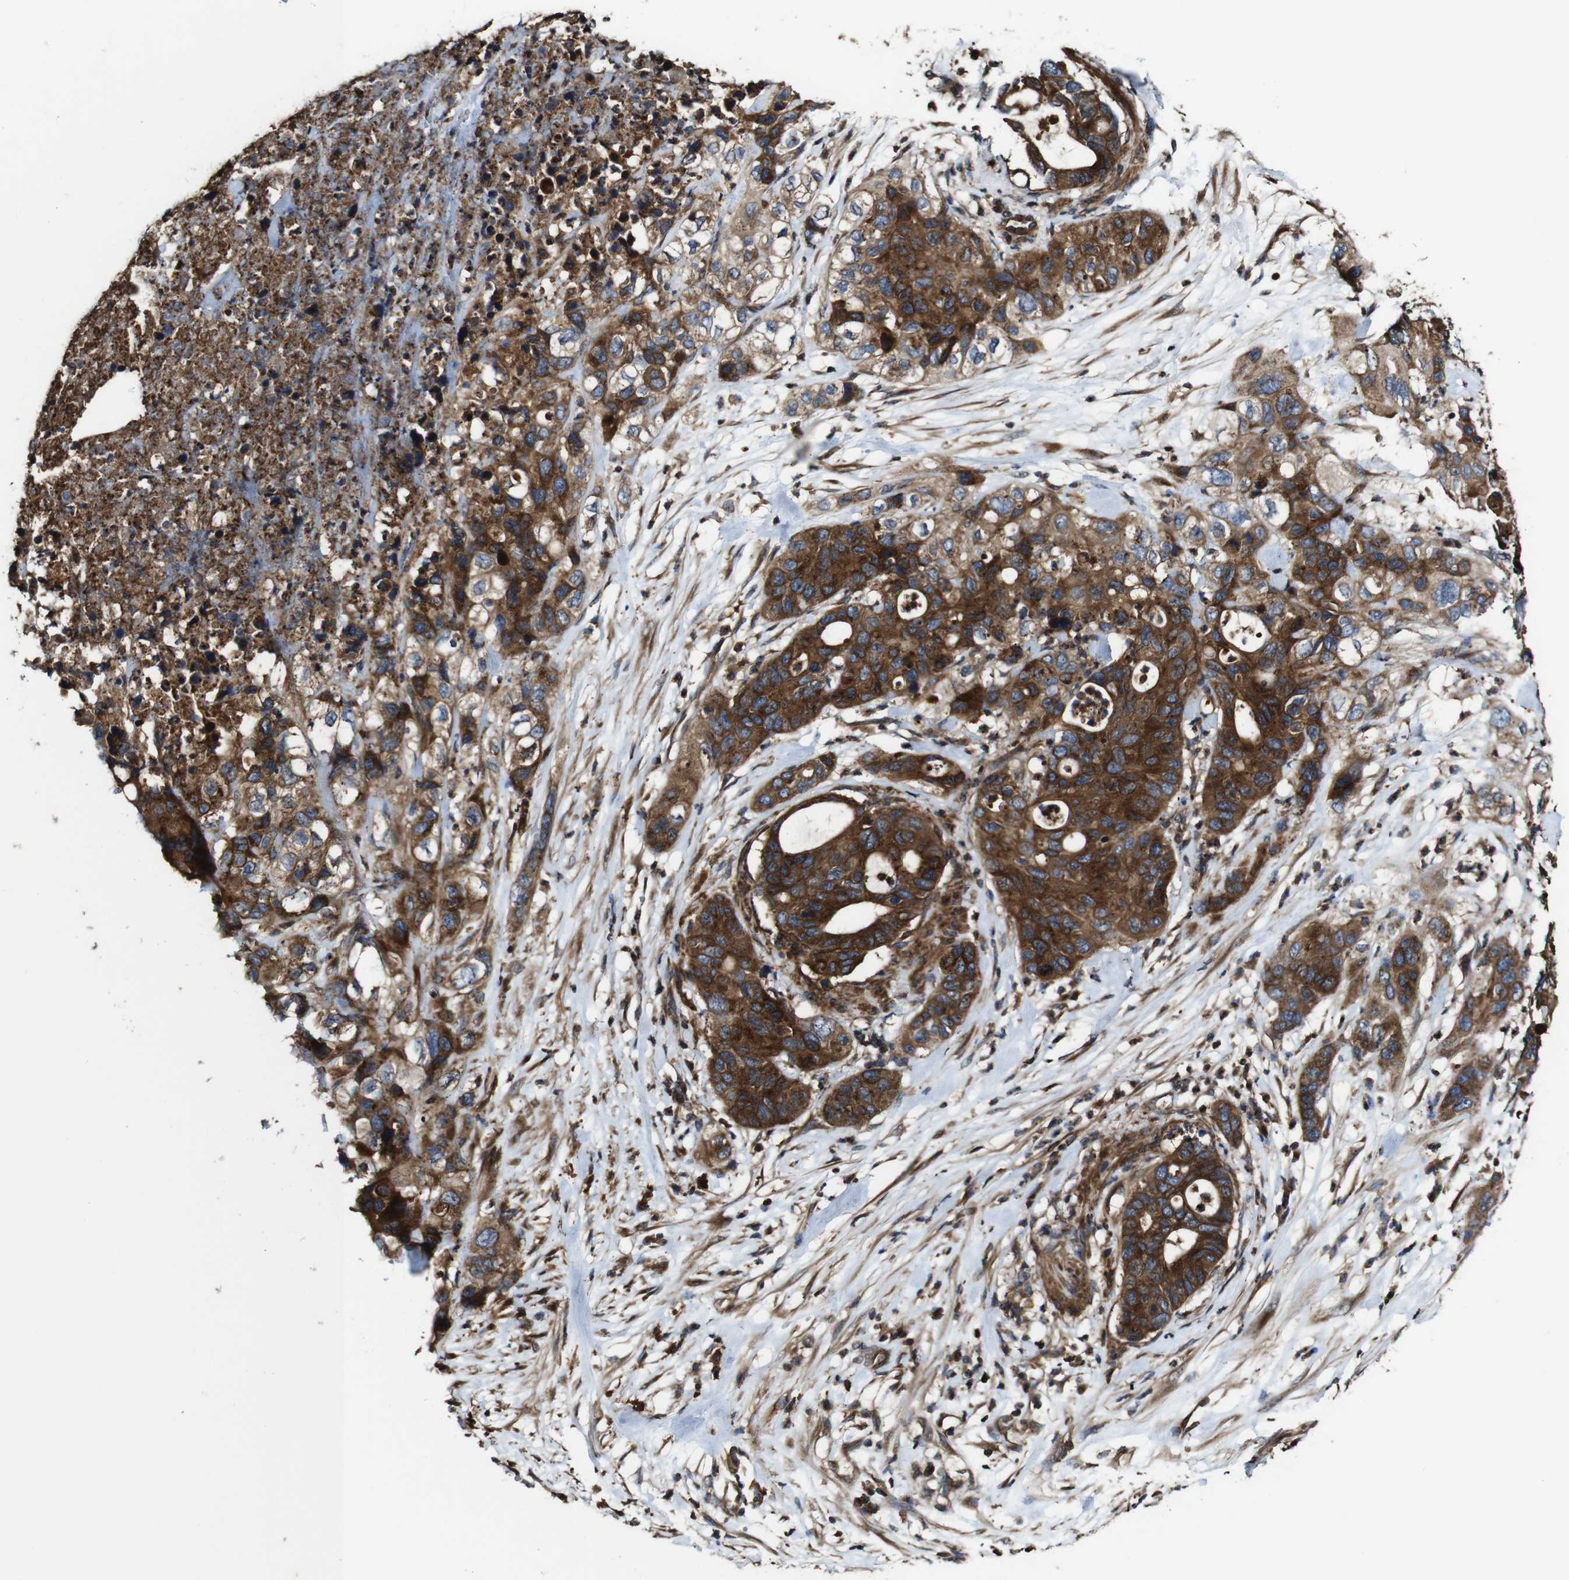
{"staining": {"intensity": "strong", "quantity": ">75%", "location": "cytoplasmic/membranous"}, "tissue": "pancreatic cancer", "cell_type": "Tumor cells", "image_type": "cancer", "snomed": [{"axis": "morphology", "description": "Adenocarcinoma, NOS"}, {"axis": "topography", "description": "Pancreas"}], "caption": "This histopathology image displays adenocarcinoma (pancreatic) stained with immunohistochemistry (IHC) to label a protein in brown. The cytoplasmic/membranous of tumor cells show strong positivity for the protein. Nuclei are counter-stained blue.", "gene": "TNIK", "patient": {"sex": "female", "age": 71}}